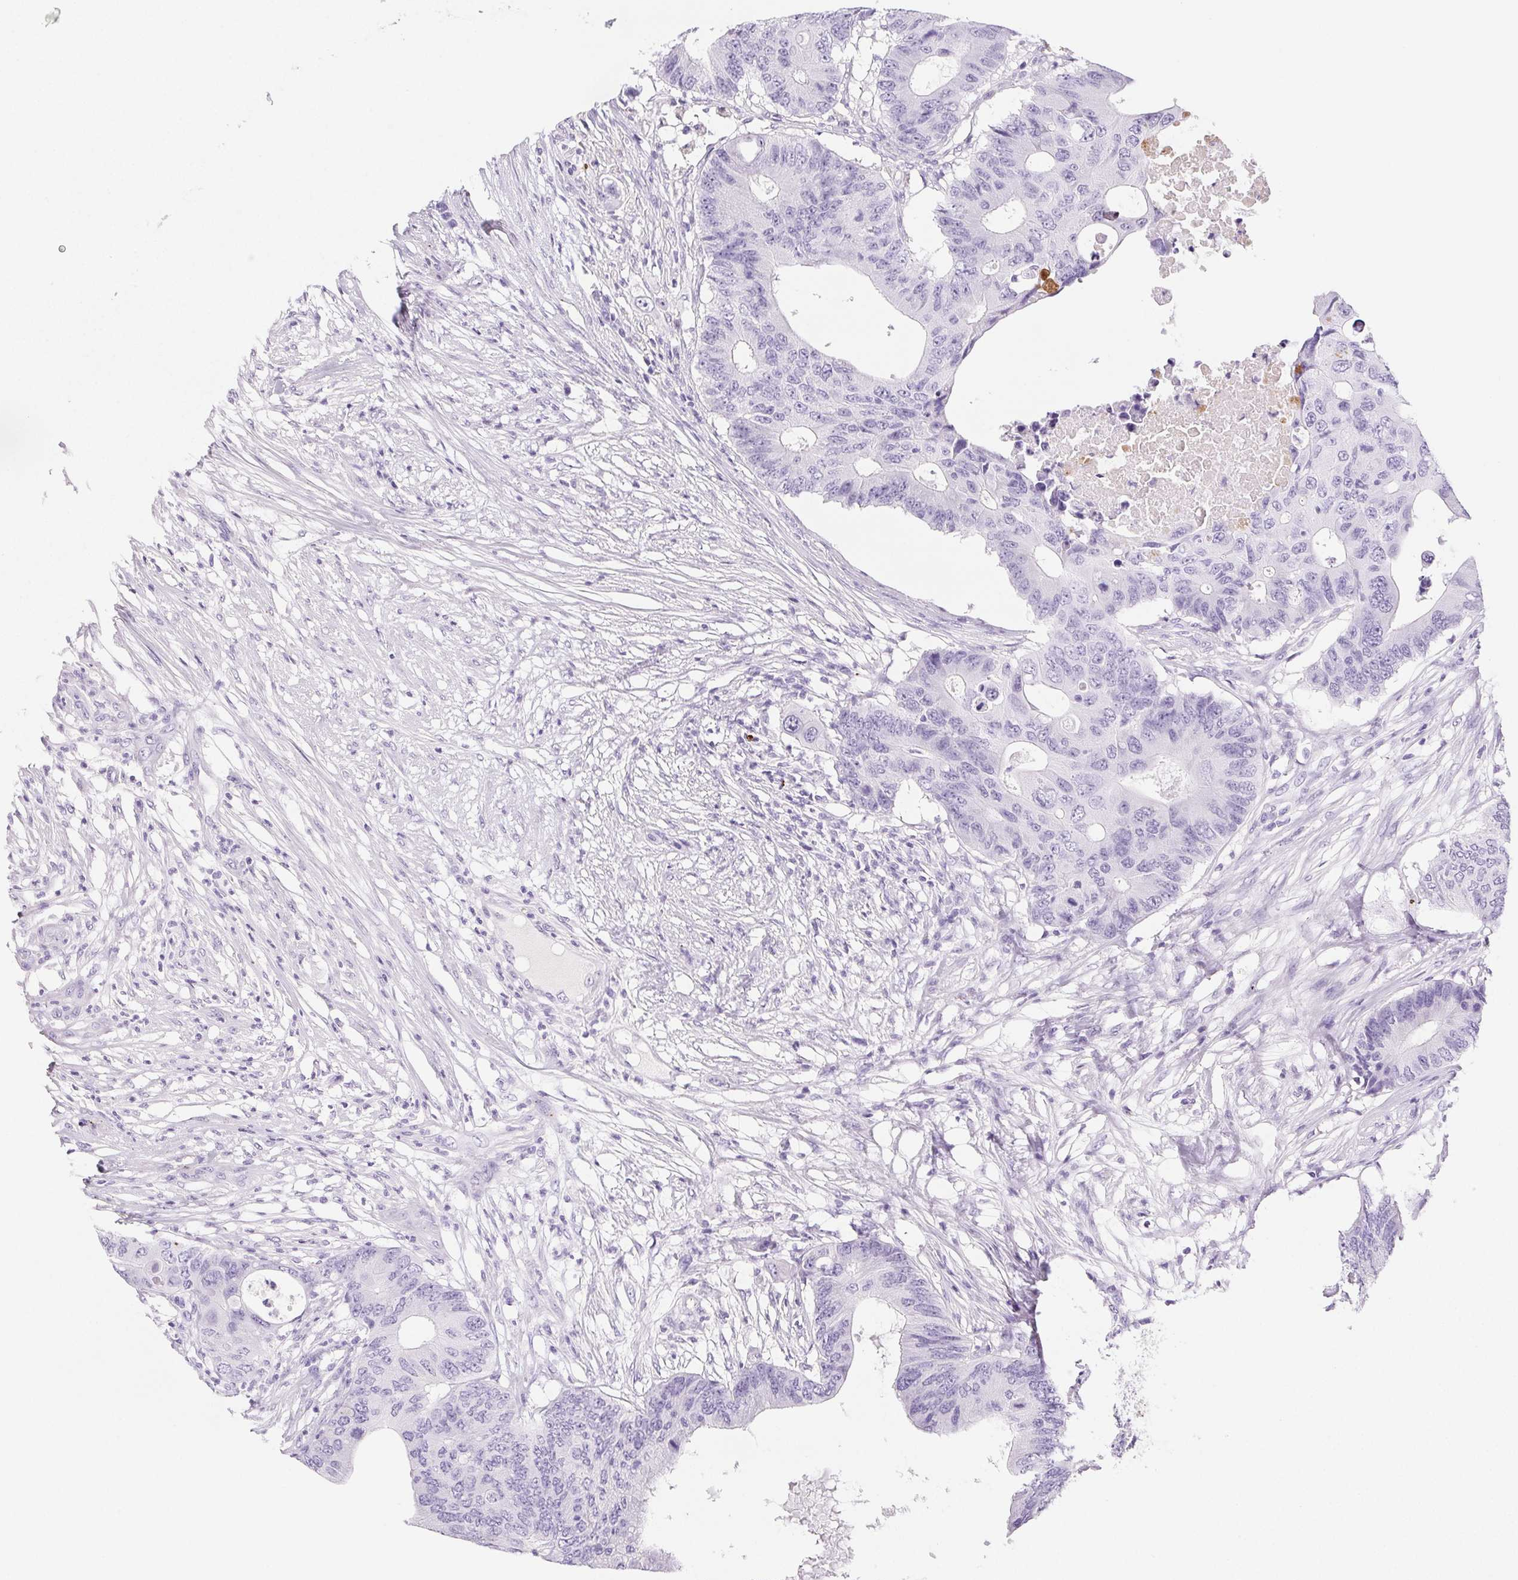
{"staining": {"intensity": "negative", "quantity": "none", "location": "none"}, "tissue": "colorectal cancer", "cell_type": "Tumor cells", "image_type": "cancer", "snomed": [{"axis": "morphology", "description": "Adenocarcinoma, NOS"}, {"axis": "topography", "description": "Colon"}], "caption": "This image is of colorectal cancer stained with immunohistochemistry (IHC) to label a protein in brown with the nuclei are counter-stained blue. There is no expression in tumor cells. (DAB IHC, high magnification).", "gene": "VTN", "patient": {"sex": "male", "age": 71}}